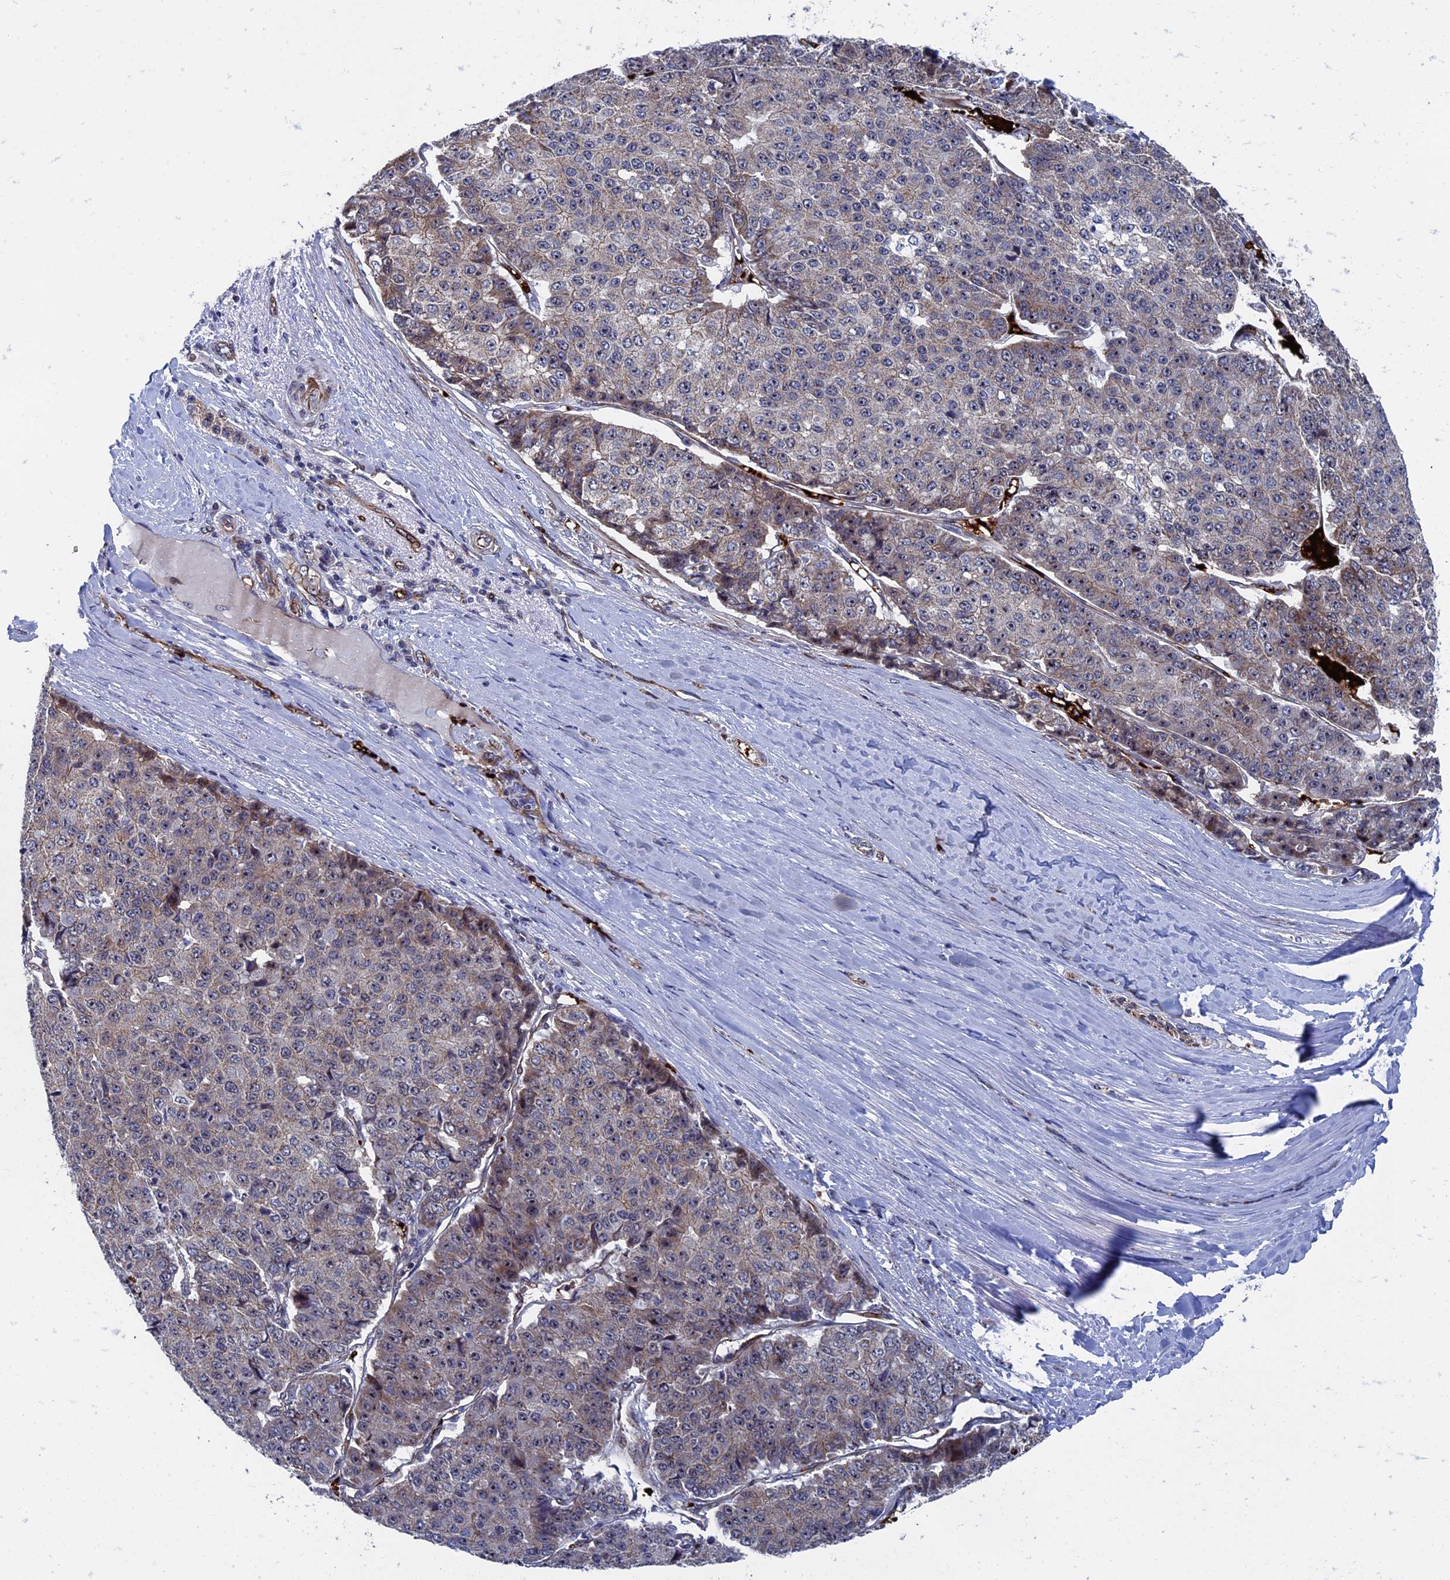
{"staining": {"intensity": "weak", "quantity": "<25%", "location": "cytoplasmic/membranous"}, "tissue": "pancreatic cancer", "cell_type": "Tumor cells", "image_type": "cancer", "snomed": [{"axis": "morphology", "description": "Adenocarcinoma, NOS"}, {"axis": "topography", "description": "Pancreas"}], "caption": "This micrograph is of adenocarcinoma (pancreatic) stained with immunohistochemistry (IHC) to label a protein in brown with the nuclei are counter-stained blue. There is no positivity in tumor cells.", "gene": "EXOSC9", "patient": {"sex": "male", "age": 50}}